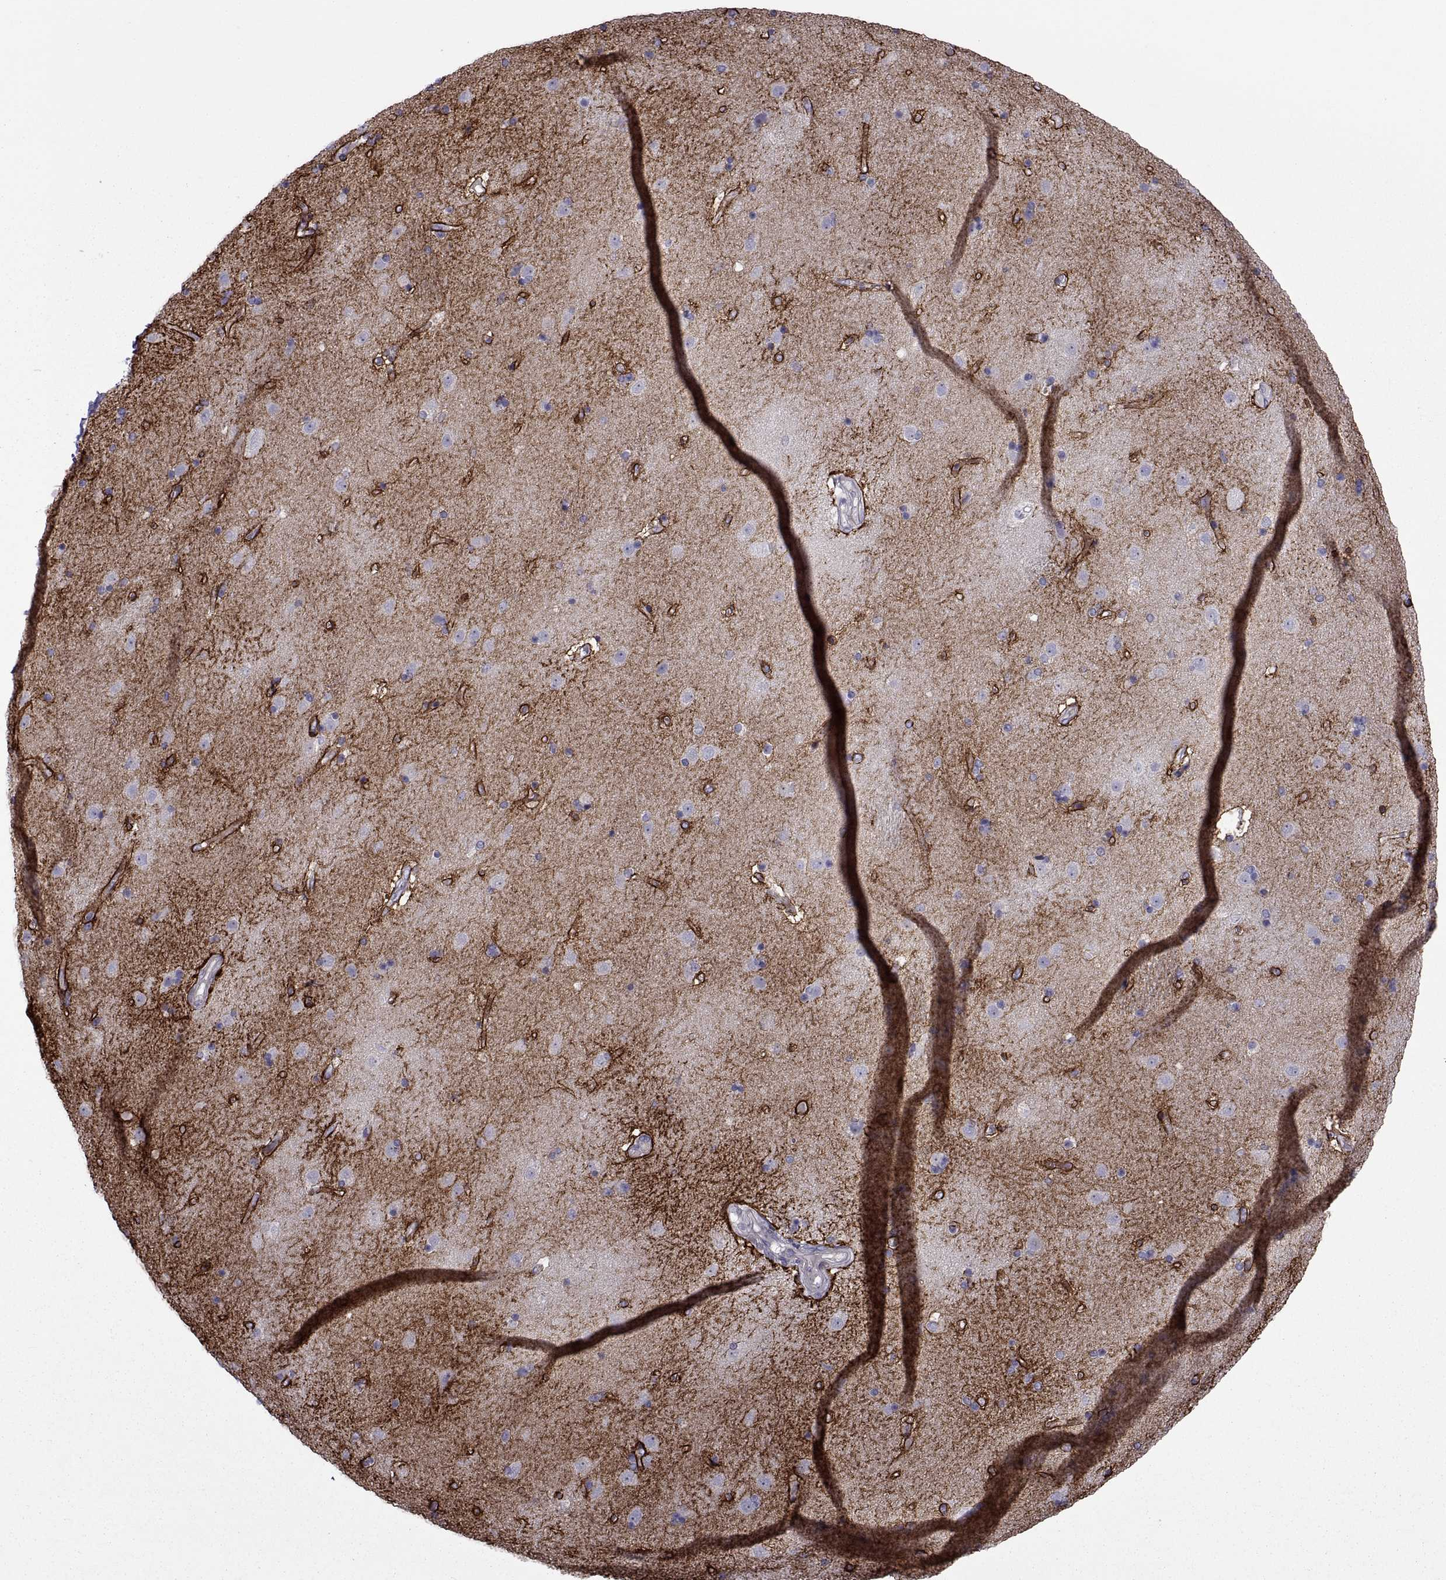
{"staining": {"intensity": "strong", "quantity": "<25%", "location": "cytoplasmic/membranous"}, "tissue": "caudate", "cell_type": "Glial cells", "image_type": "normal", "snomed": [{"axis": "morphology", "description": "Normal tissue, NOS"}, {"axis": "topography", "description": "Lateral ventricle wall"}], "caption": "IHC histopathology image of normal human caudate stained for a protein (brown), which reveals medium levels of strong cytoplasmic/membranous positivity in approximately <25% of glial cells.", "gene": "TMEM158", "patient": {"sex": "male", "age": 54}}